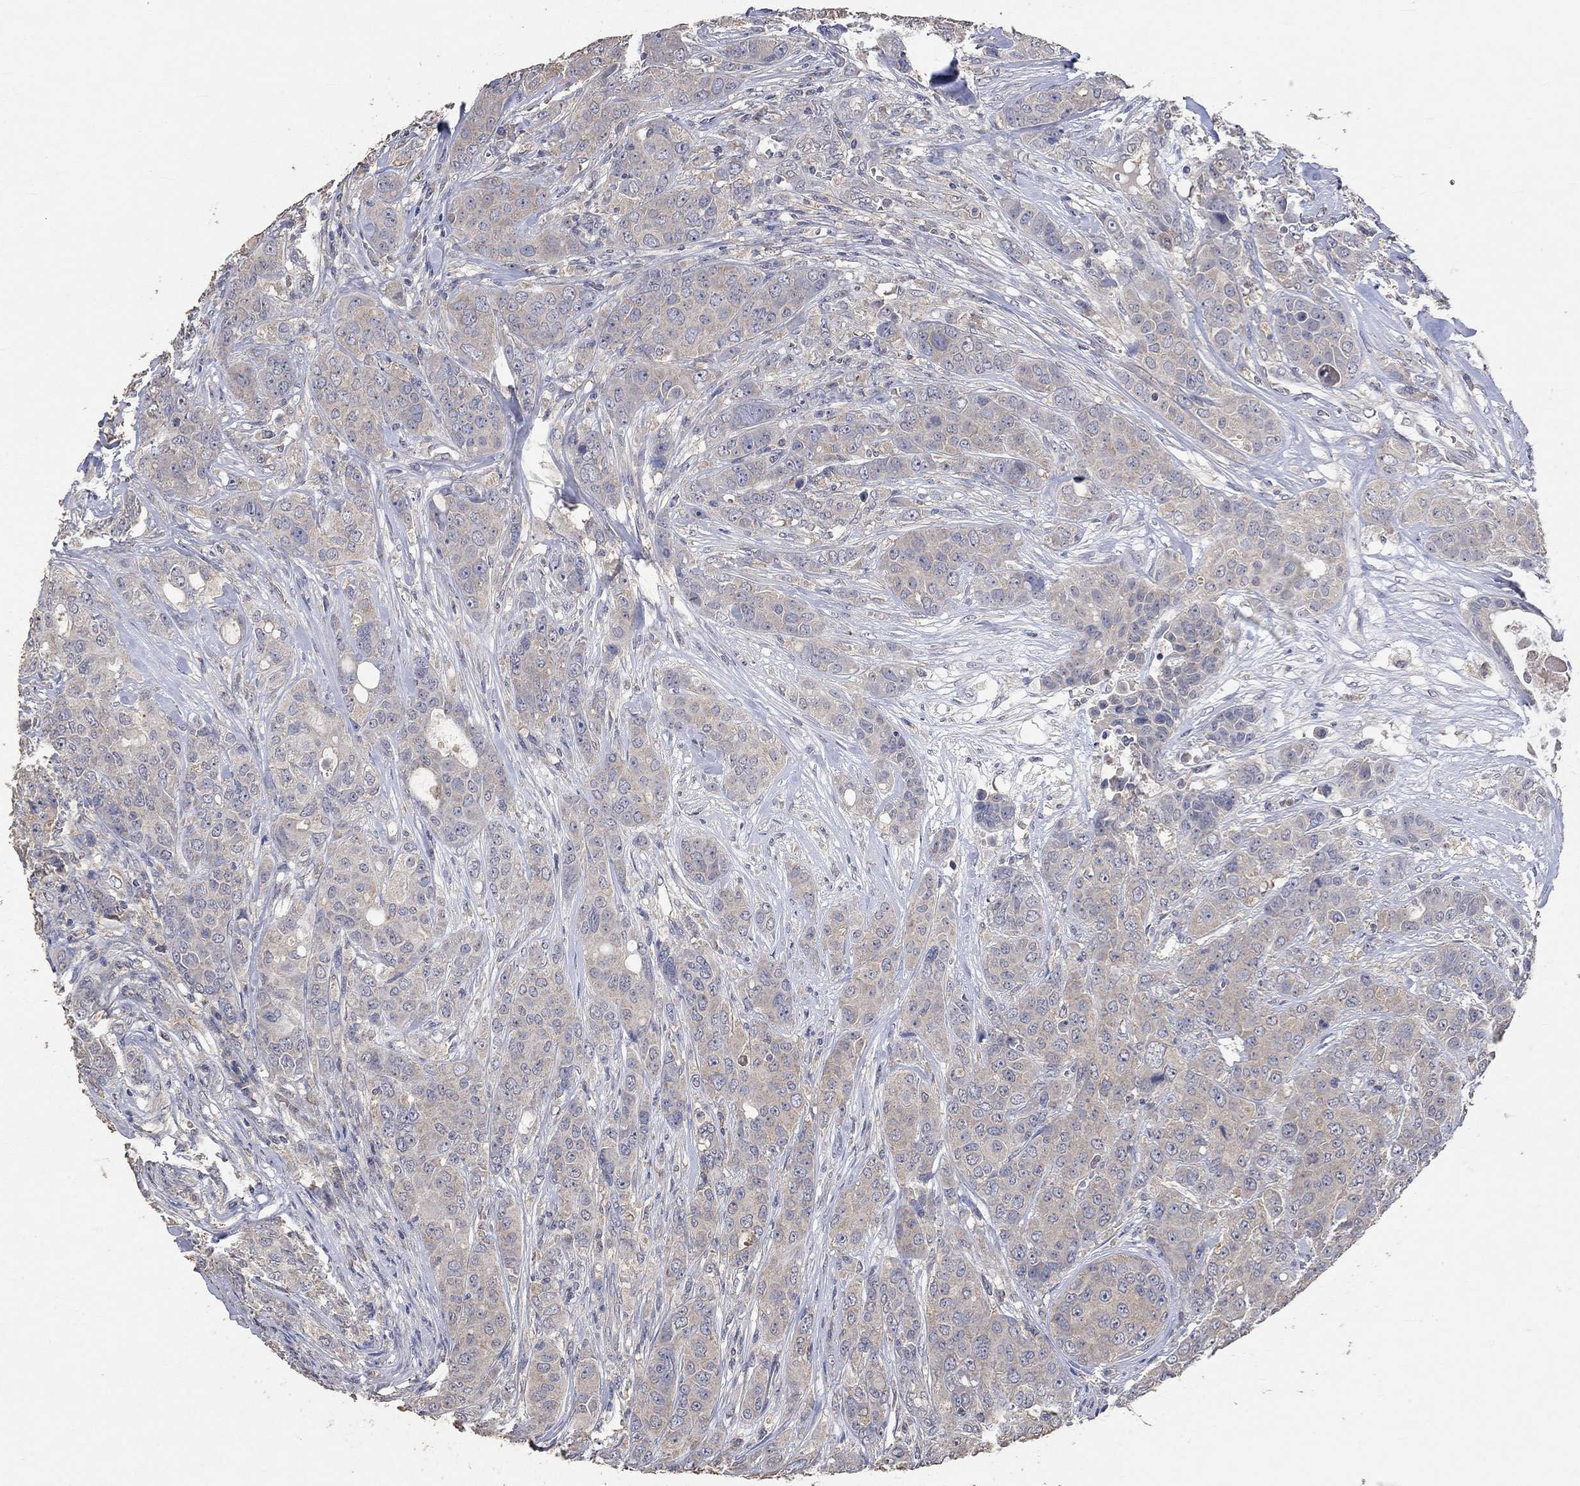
{"staining": {"intensity": "weak", "quantity": "25%-75%", "location": "cytoplasmic/membranous"}, "tissue": "breast cancer", "cell_type": "Tumor cells", "image_type": "cancer", "snomed": [{"axis": "morphology", "description": "Duct carcinoma"}, {"axis": "topography", "description": "Breast"}], "caption": "Breast infiltrating ductal carcinoma tissue demonstrates weak cytoplasmic/membranous staining in approximately 25%-75% of tumor cells, visualized by immunohistochemistry.", "gene": "PTPN20", "patient": {"sex": "female", "age": 43}}